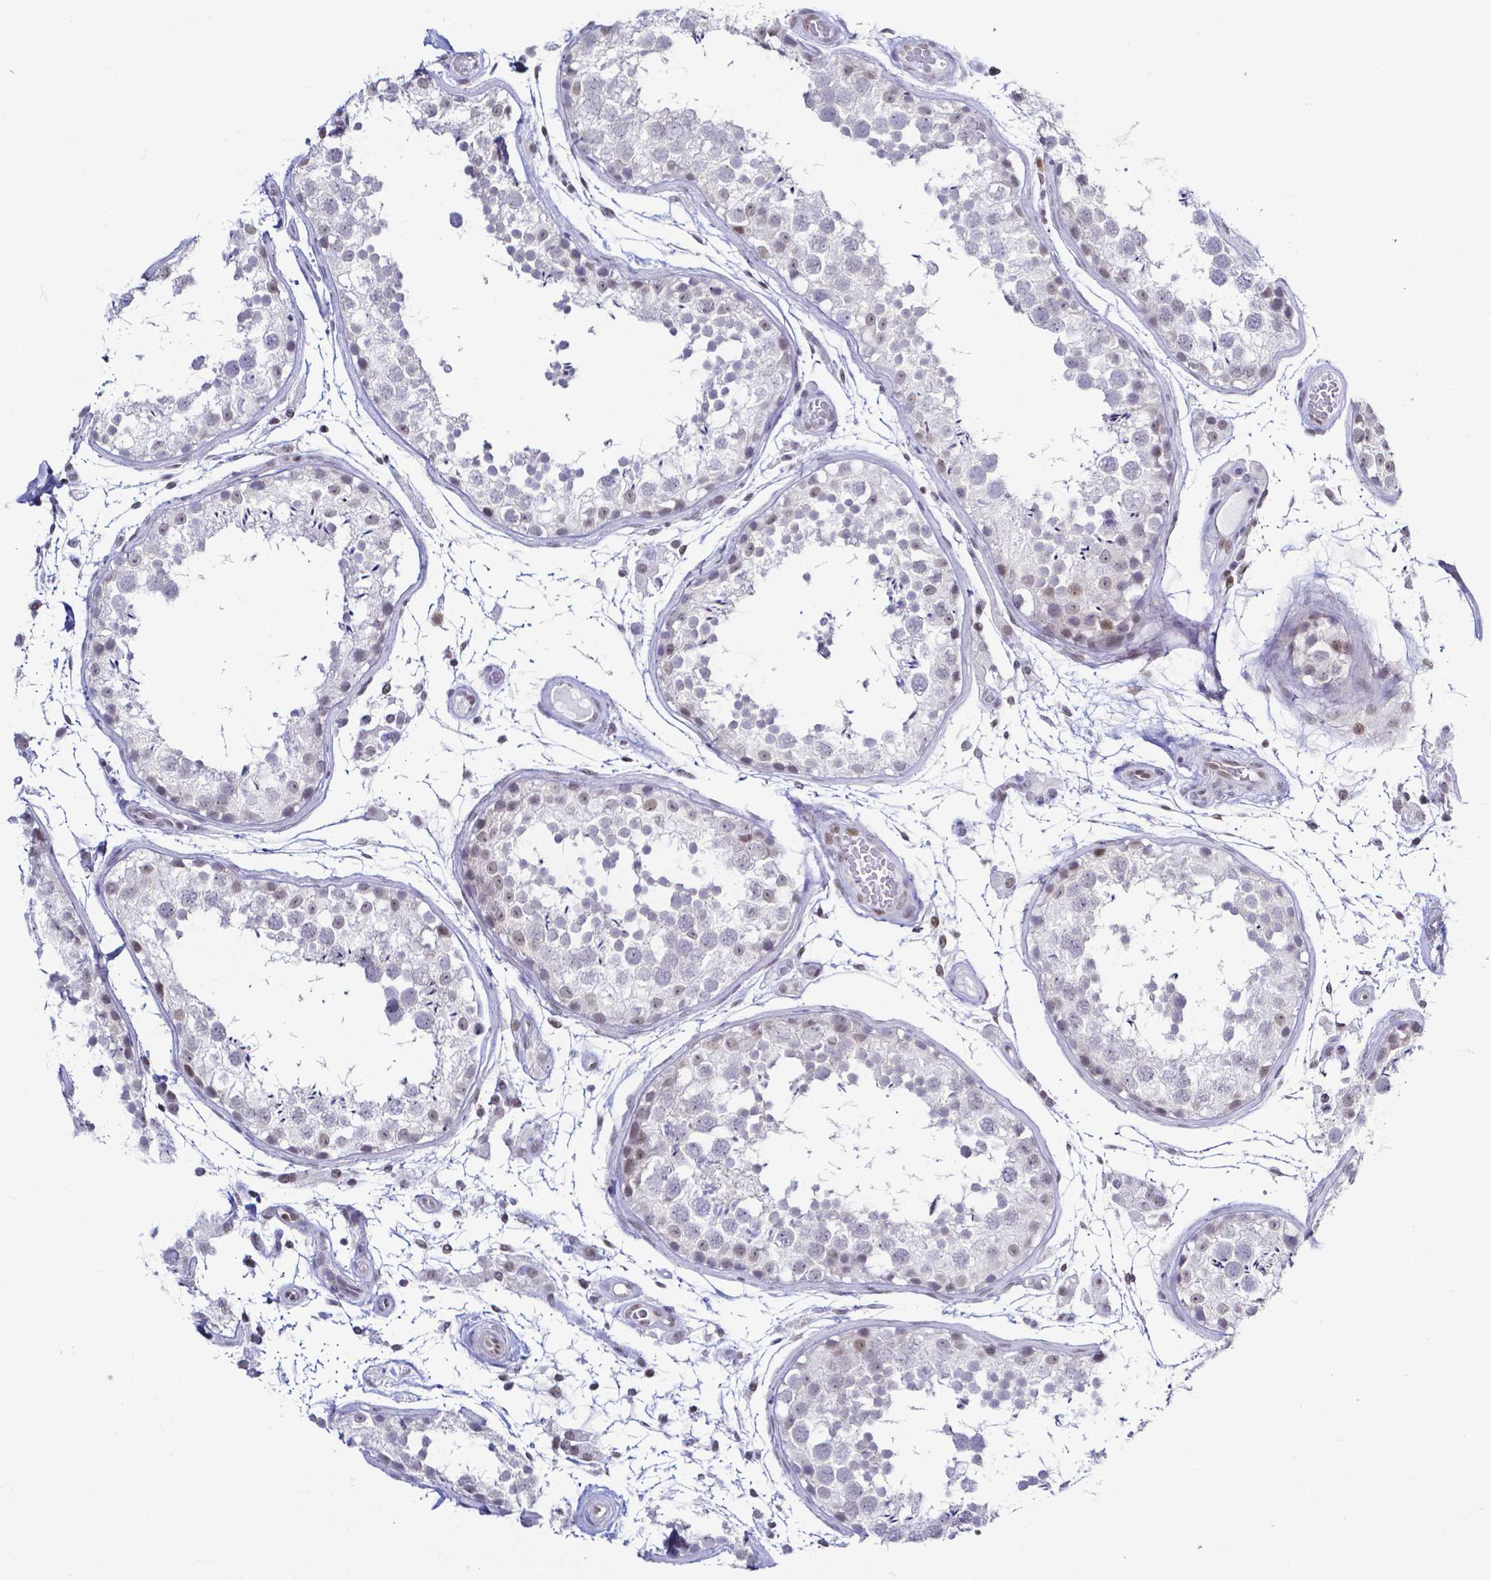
{"staining": {"intensity": "weak", "quantity": "<25%", "location": "nuclear"}, "tissue": "testis", "cell_type": "Cells in seminiferous ducts", "image_type": "normal", "snomed": [{"axis": "morphology", "description": "Normal tissue, NOS"}, {"axis": "topography", "description": "Testis"}], "caption": "A histopathology image of human testis is negative for staining in cells in seminiferous ducts.", "gene": "FAM83G", "patient": {"sex": "male", "age": 29}}